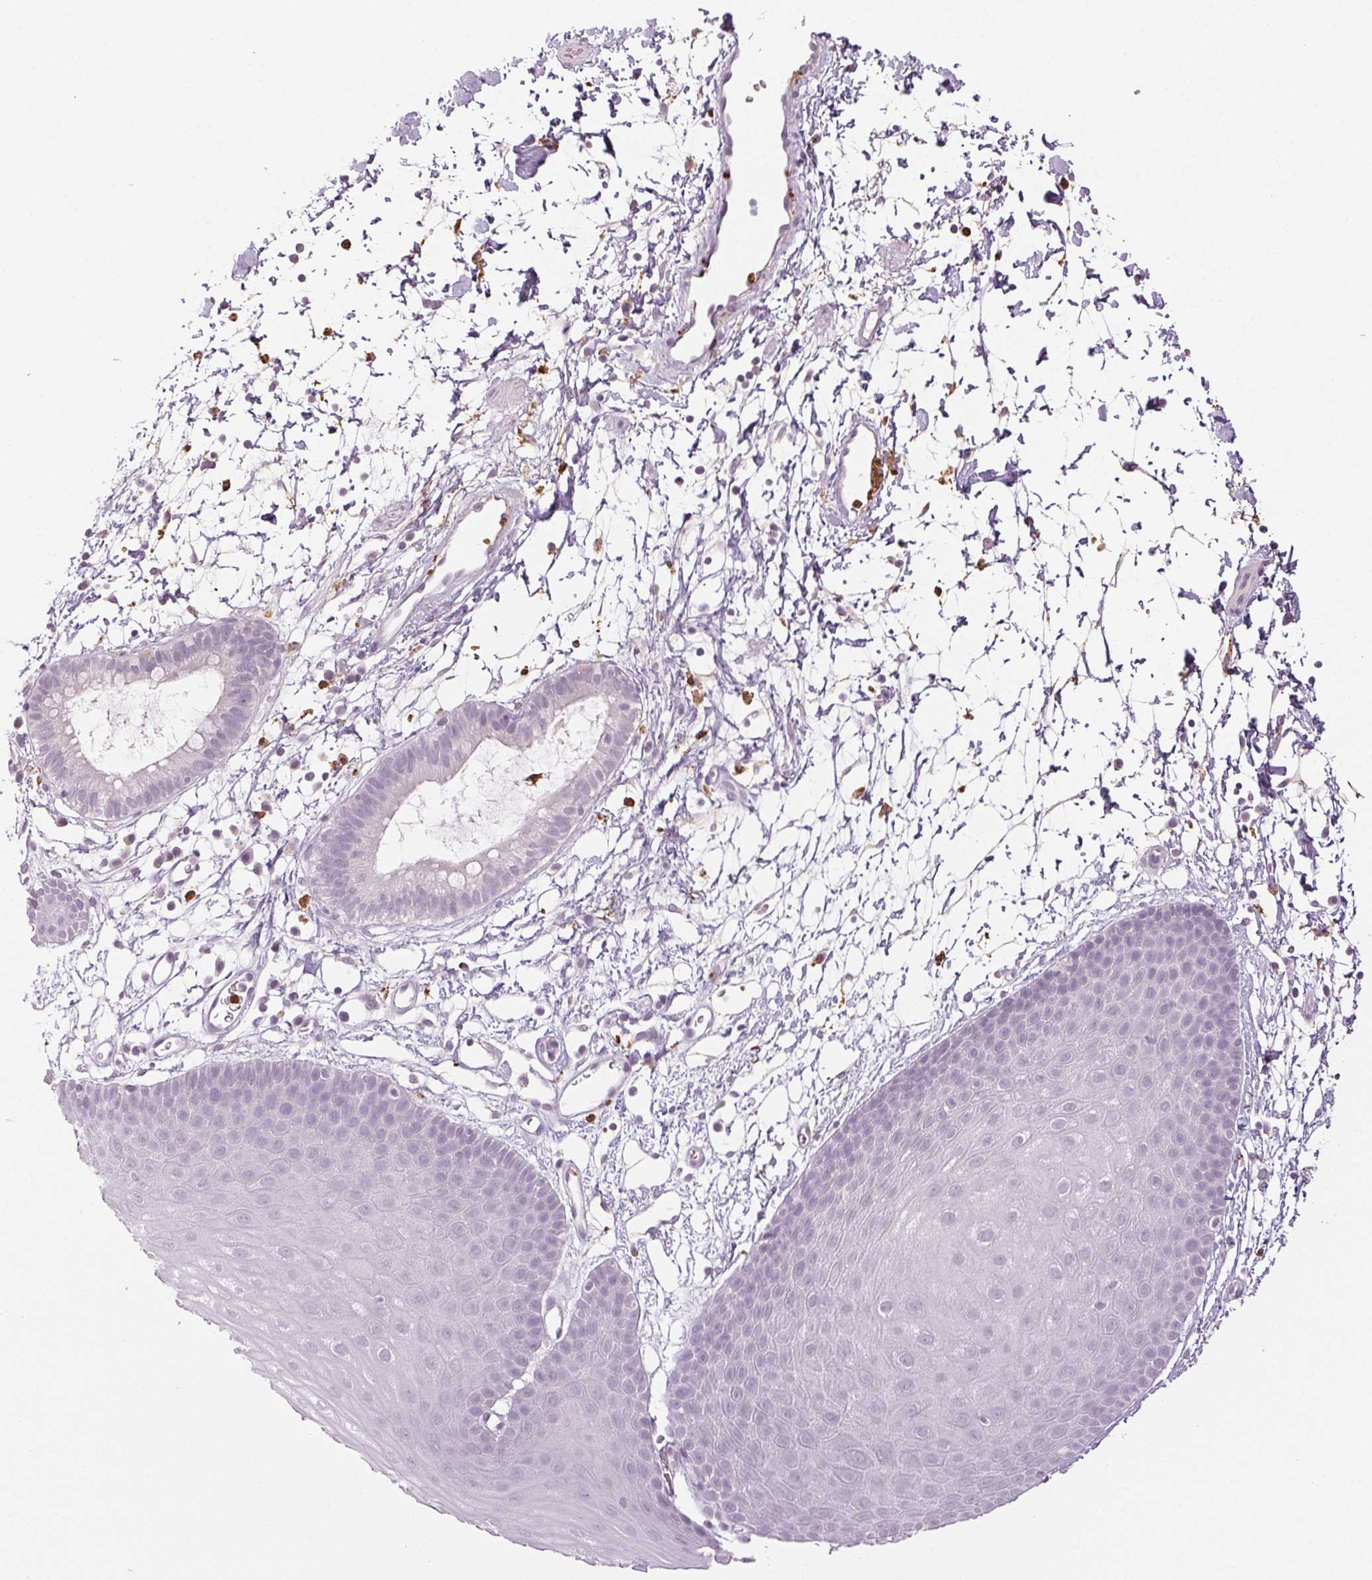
{"staining": {"intensity": "moderate", "quantity": "<25%", "location": "cytoplasmic/membranous"}, "tissue": "skin", "cell_type": "Epidermal cells", "image_type": "normal", "snomed": [{"axis": "morphology", "description": "Normal tissue, NOS"}, {"axis": "topography", "description": "Anal"}], "caption": "Immunohistochemical staining of benign skin exhibits low levels of moderate cytoplasmic/membranous expression in about <25% of epidermal cells. (IHC, brightfield microscopy, high magnification).", "gene": "LTF", "patient": {"sex": "male", "age": 53}}